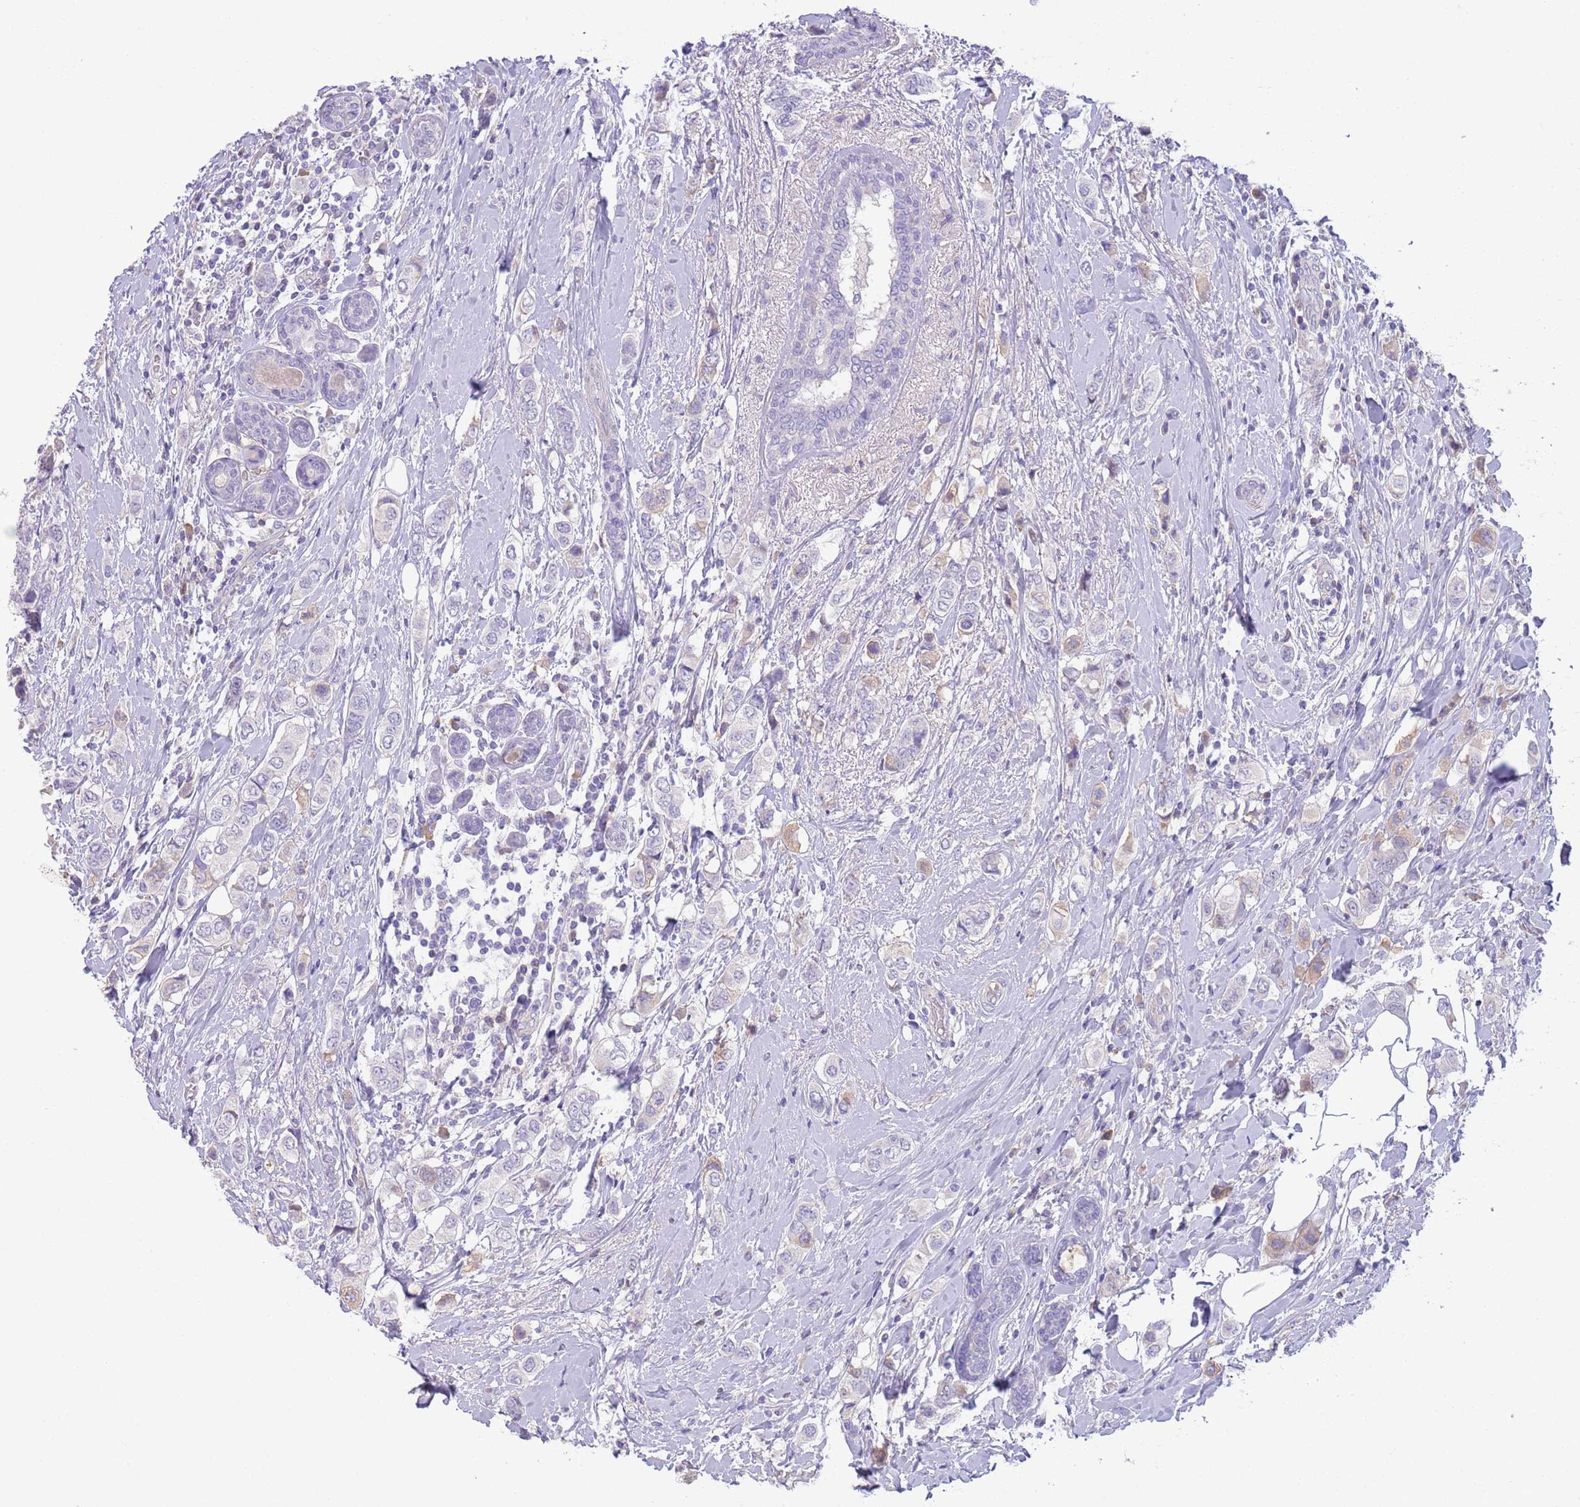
{"staining": {"intensity": "weak", "quantity": "<25%", "location": "cytoplasmic/membranous"}, "tissue": "breast cancer", "cell_type": "Tumor cells", "image_type": "cancer", "snomed": [{"axis": "morphology", "description": "Lobular carcinoma"}, {"axis": "topography", "description": "Breast"}], "caption": "This is an immunohistochemistry photomicrograph of human breast lobular carcinoma. There is no expression in tumor cells.", "gene": "IGFL4", "patient": {"sex": "female", "age": 51}}